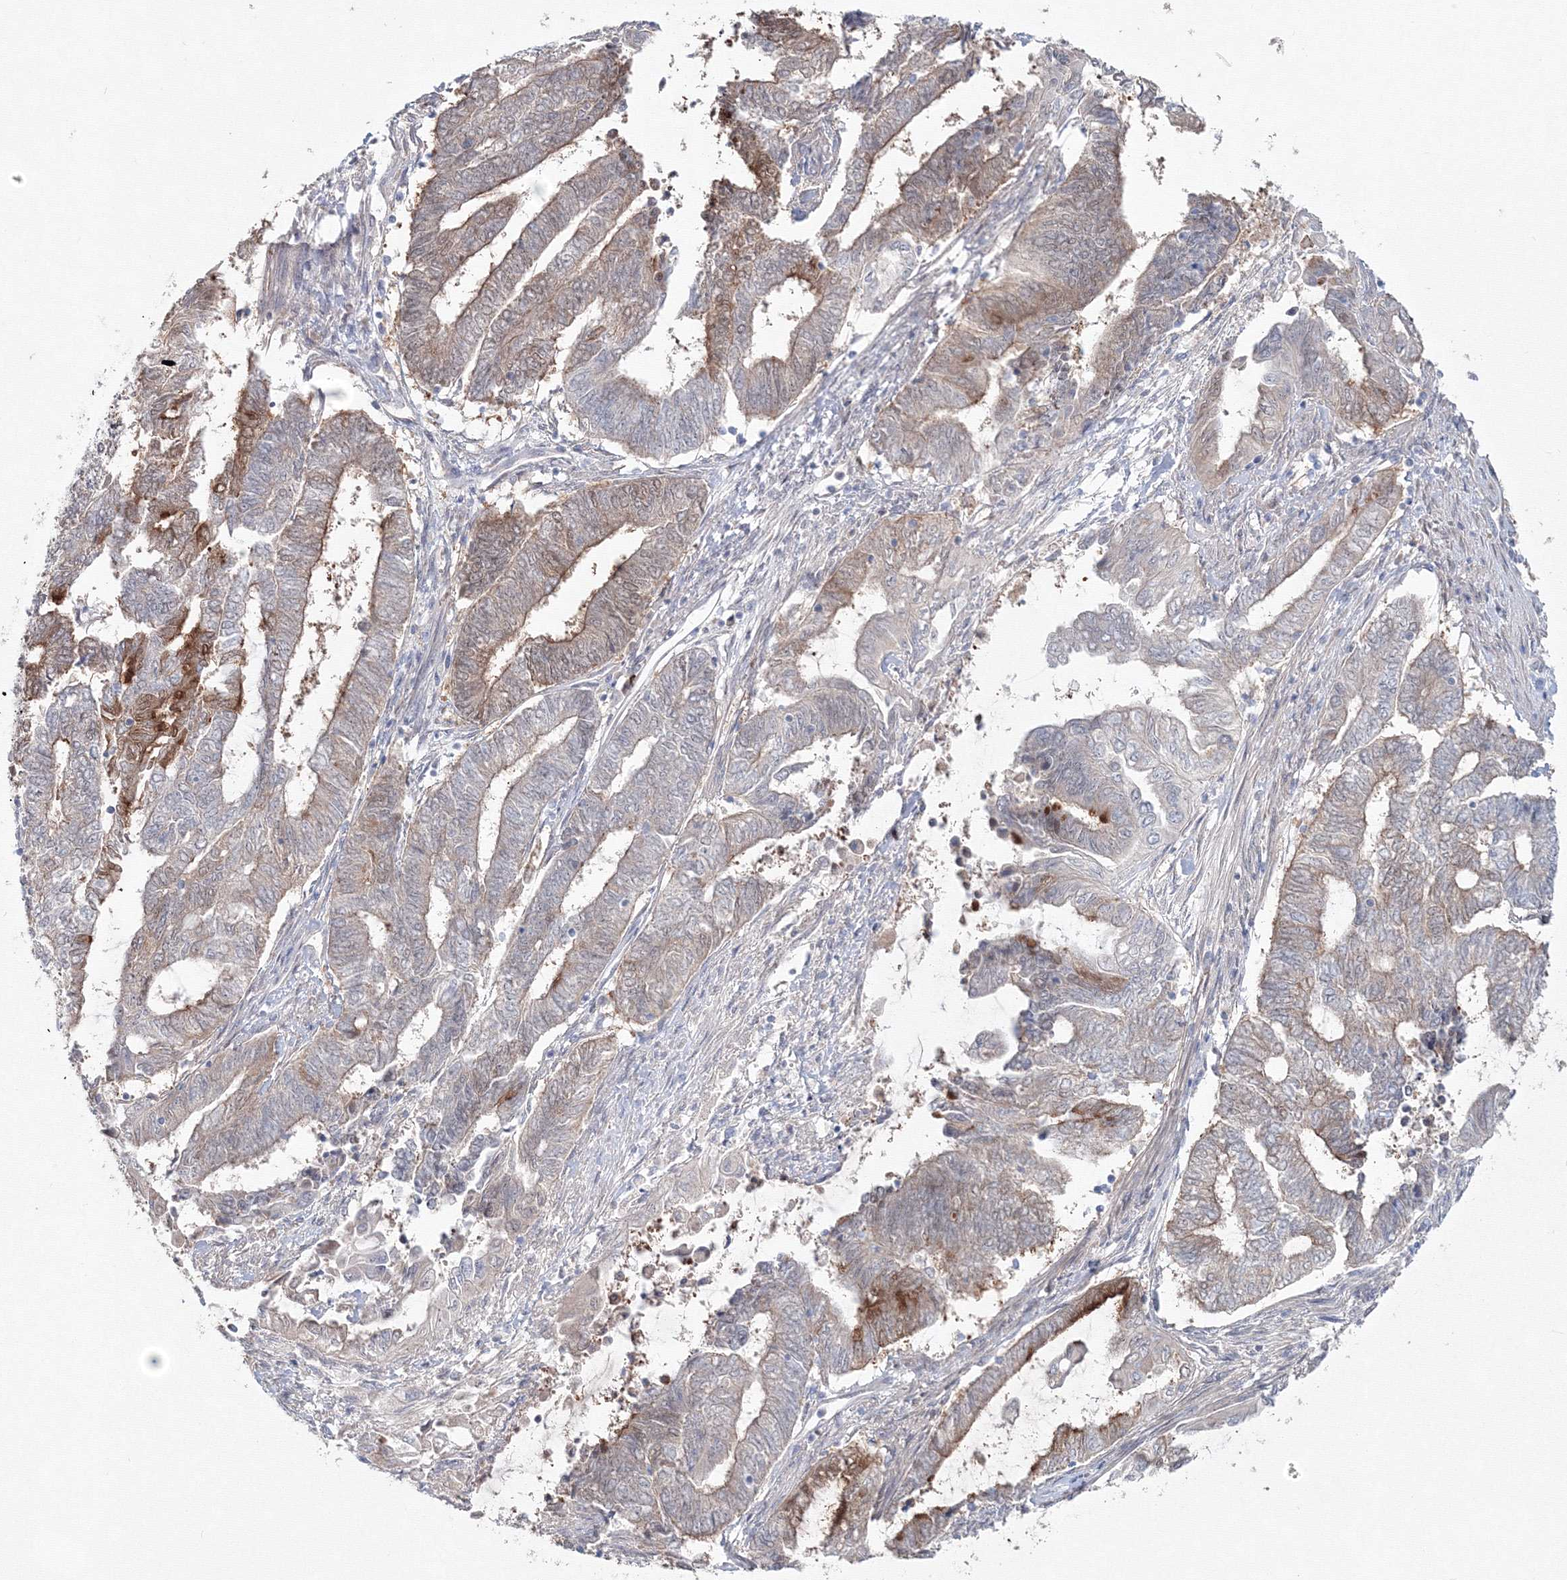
{"staining": {"intensity": "moderate", "quantity": "<25%", "location": "cytoplasmic/membranous"}, "tissue": "endometrial cancer", "cell_type": "Tumor cells", "image_type": "cancer", "snomed": [{"axis": "morphology", "description": "Adenocarcinoma, NOS"}, {"axis": "topography", "description": "Uterus"}, {"axis": "topography", "description": "Endometrium"}], "caption": "Endometrial adenocarcinoma stained for a protein (brown) demonstrates moderate cytoplasmic/membranous positive expression in approximately <25% of tumor cells.", "gene": "MKRN2", "patient": {"sex": "female", "age": 70}}